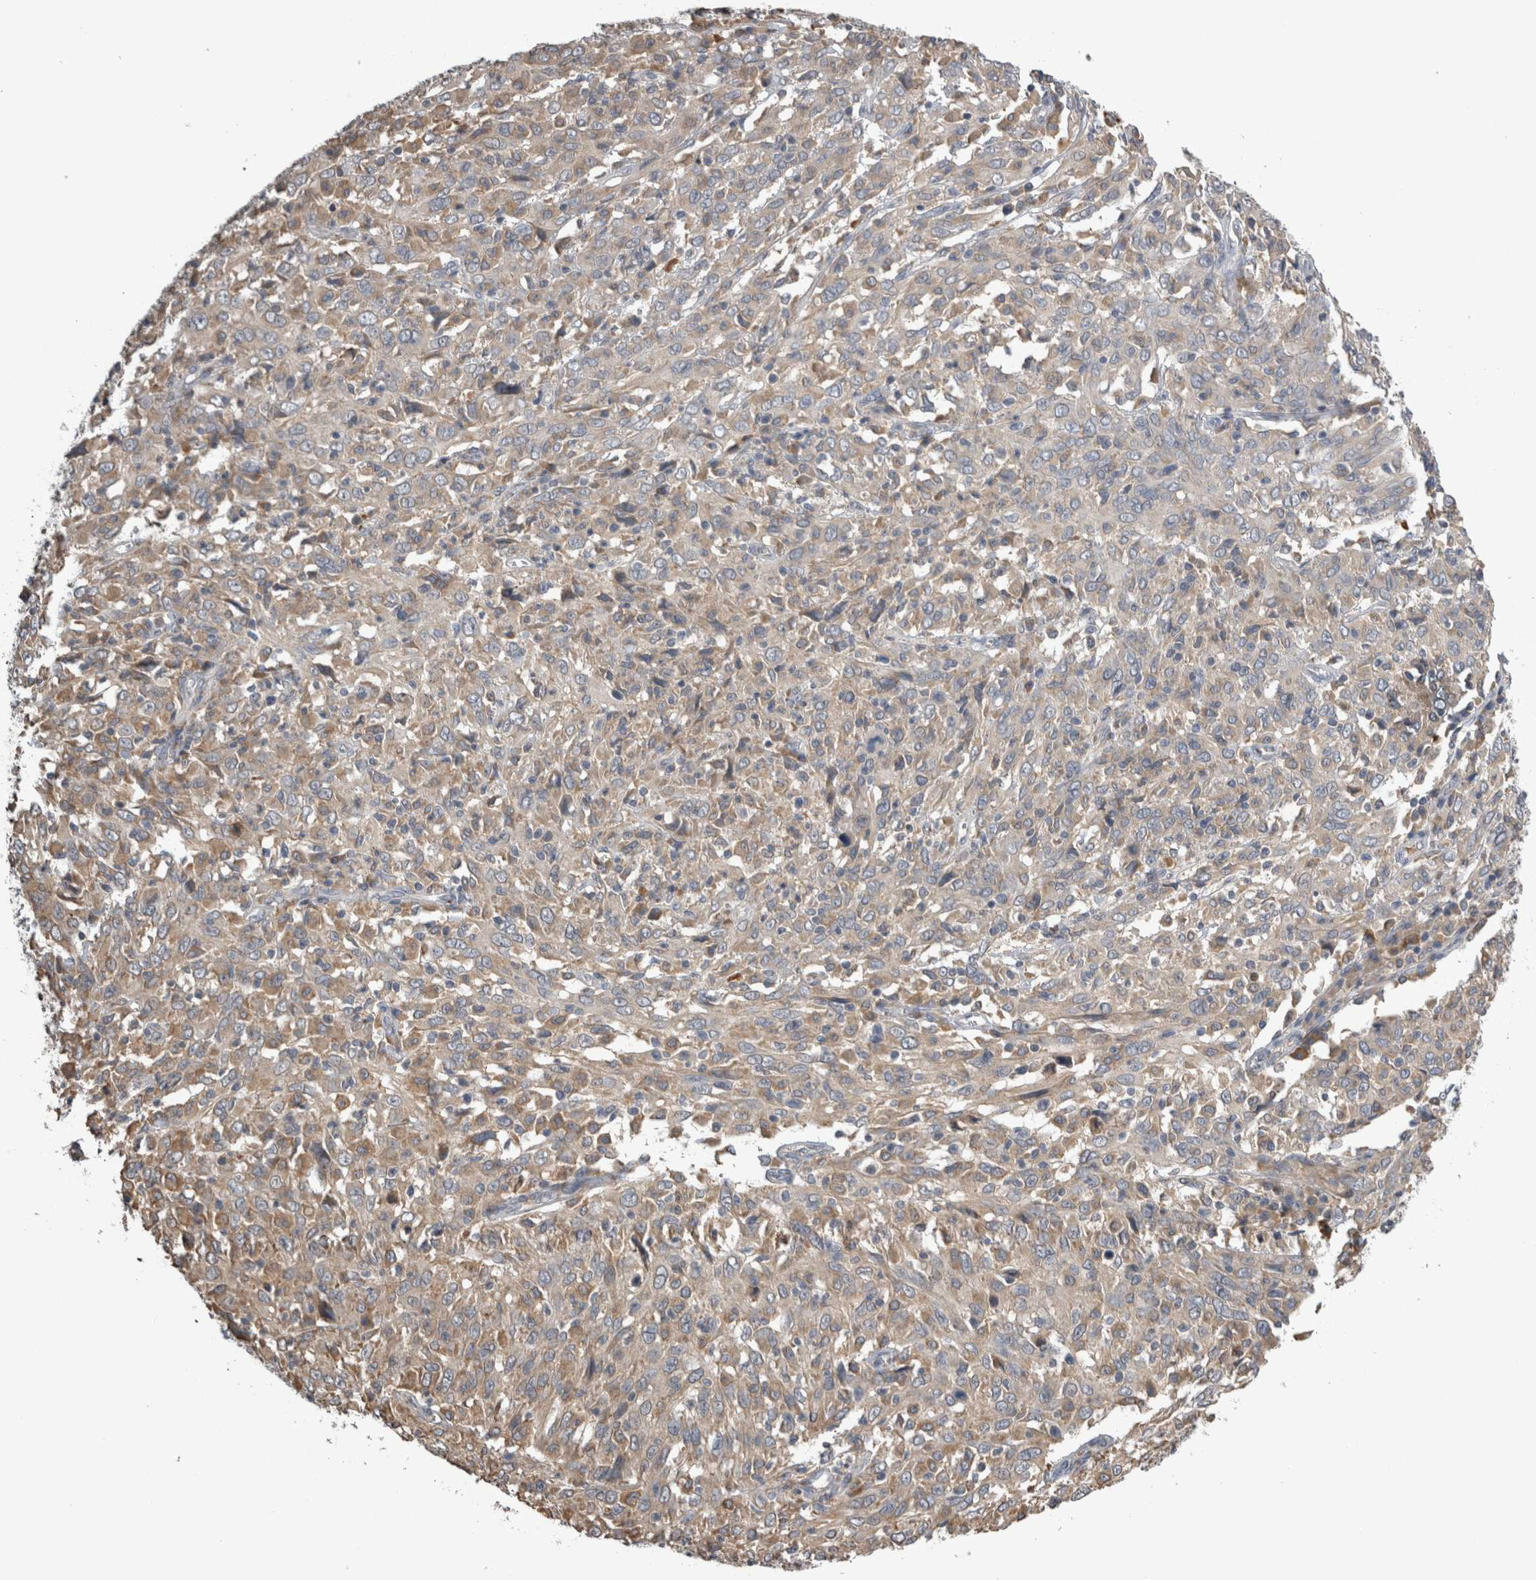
{"staining": {"intensity": "weak", "quantity": "25%-75%", "location": "cytoplasmic/membranous"}, "tissue": "cervical cancer", "cell_type": "Tumor cells", "image_type": "cancer", "snomed": [{"axis": "morphology", "description": "Squamous cell carcinoma, NOS"}, {"axis": "topography", "description": "Cervix"}], "caption": "Protein analysis of cervical cancer tissue reveals weak cytoplasmic/membranous staining in about 25%-75% of tumor cells.", "gene": "ANXA13", "patient": {"sex": "female", "age": 46}}